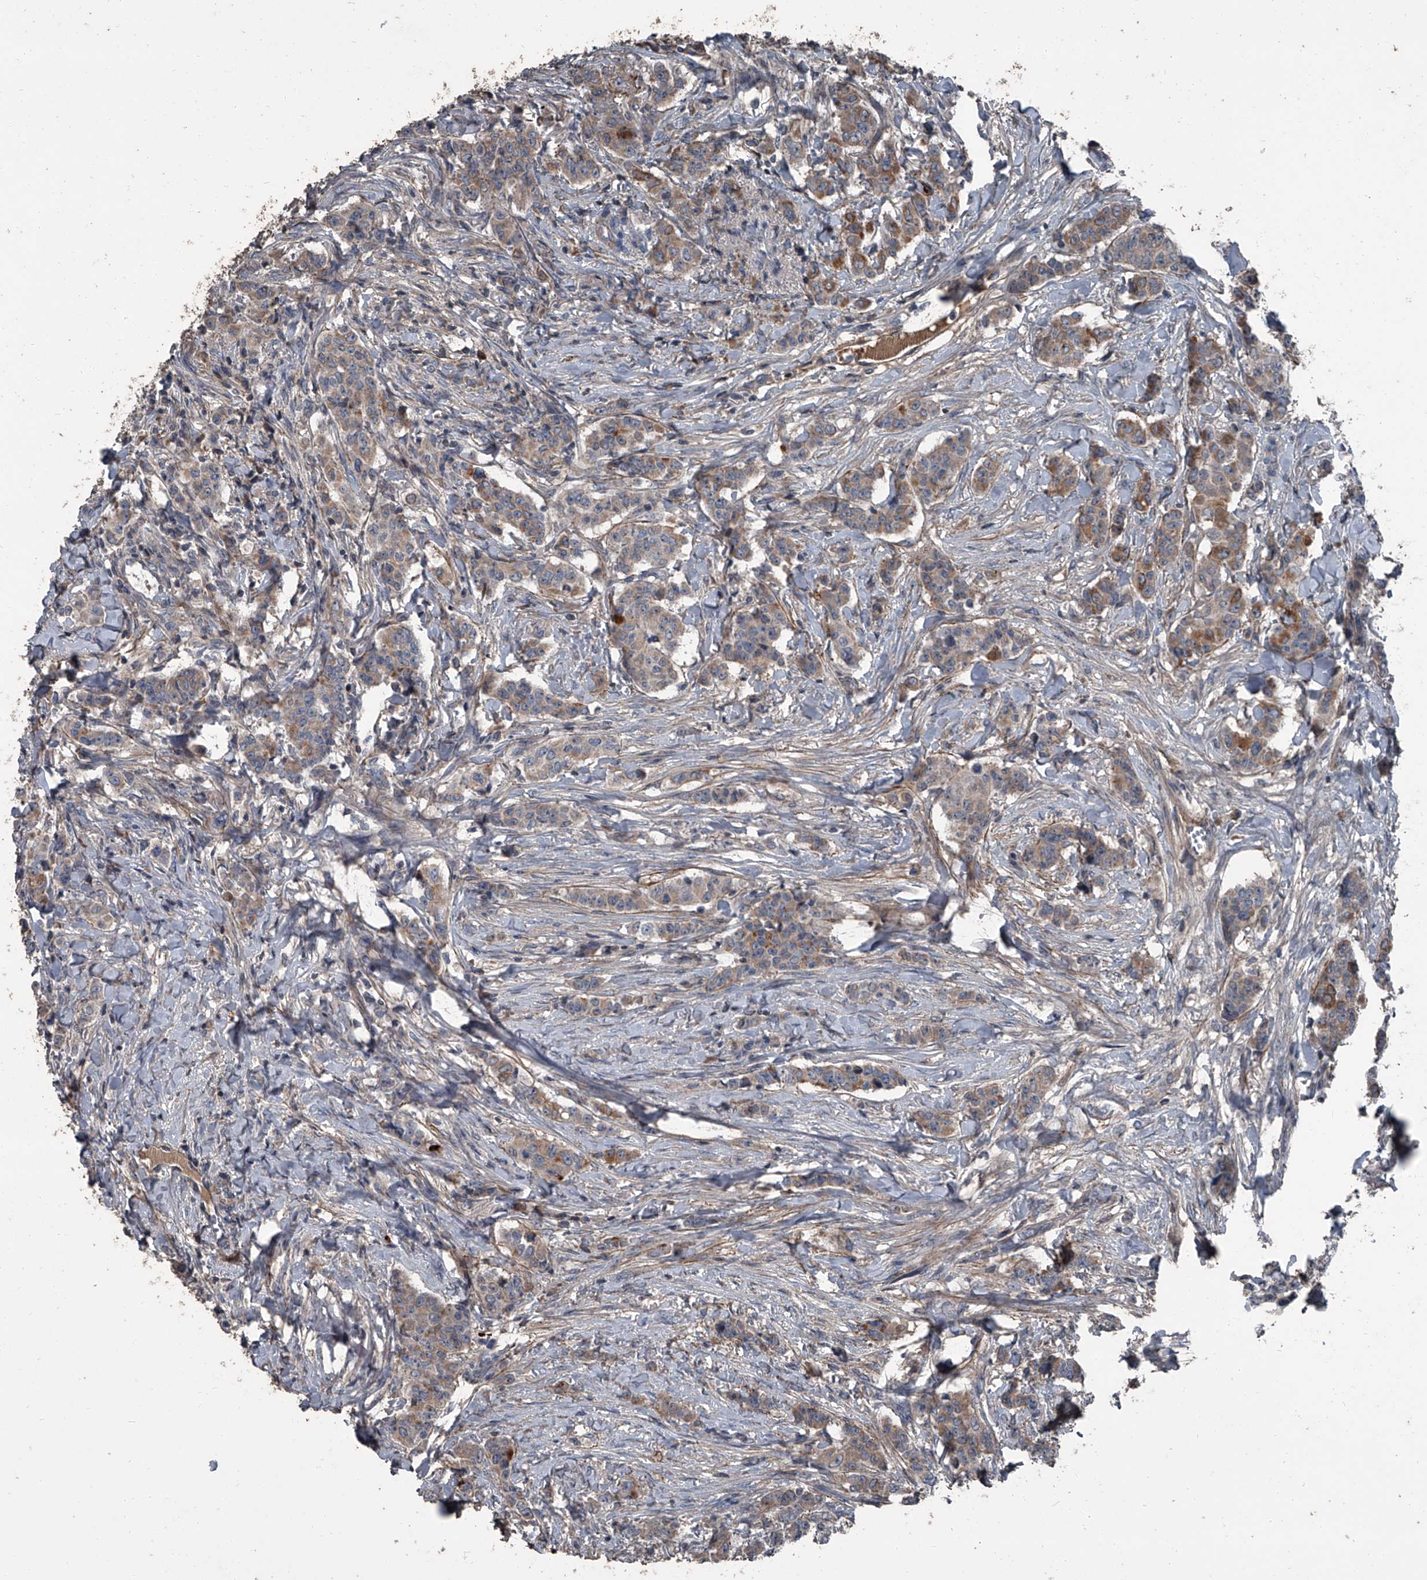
{"staining": {"intensity": "weak", "quantity": ">75%", "location": "cytoplasmic/membranous"}, "tissue": "breast cancer", "cell_type": "Tumor cells", "image_type": "cancer", "snomed": [{"axis": "morphology", "description": "Duct carcinoma"}, {"axis": "topography", "description": "Breast"}], "caption": "There is low levels of weak cytoplasmic/membranous staining in tumor cells of breast cancer, as demonstrated by immunohistochemical staining (brown color).", "gene": "OARD1", "patient": {"sex": "female", "age": 40}}